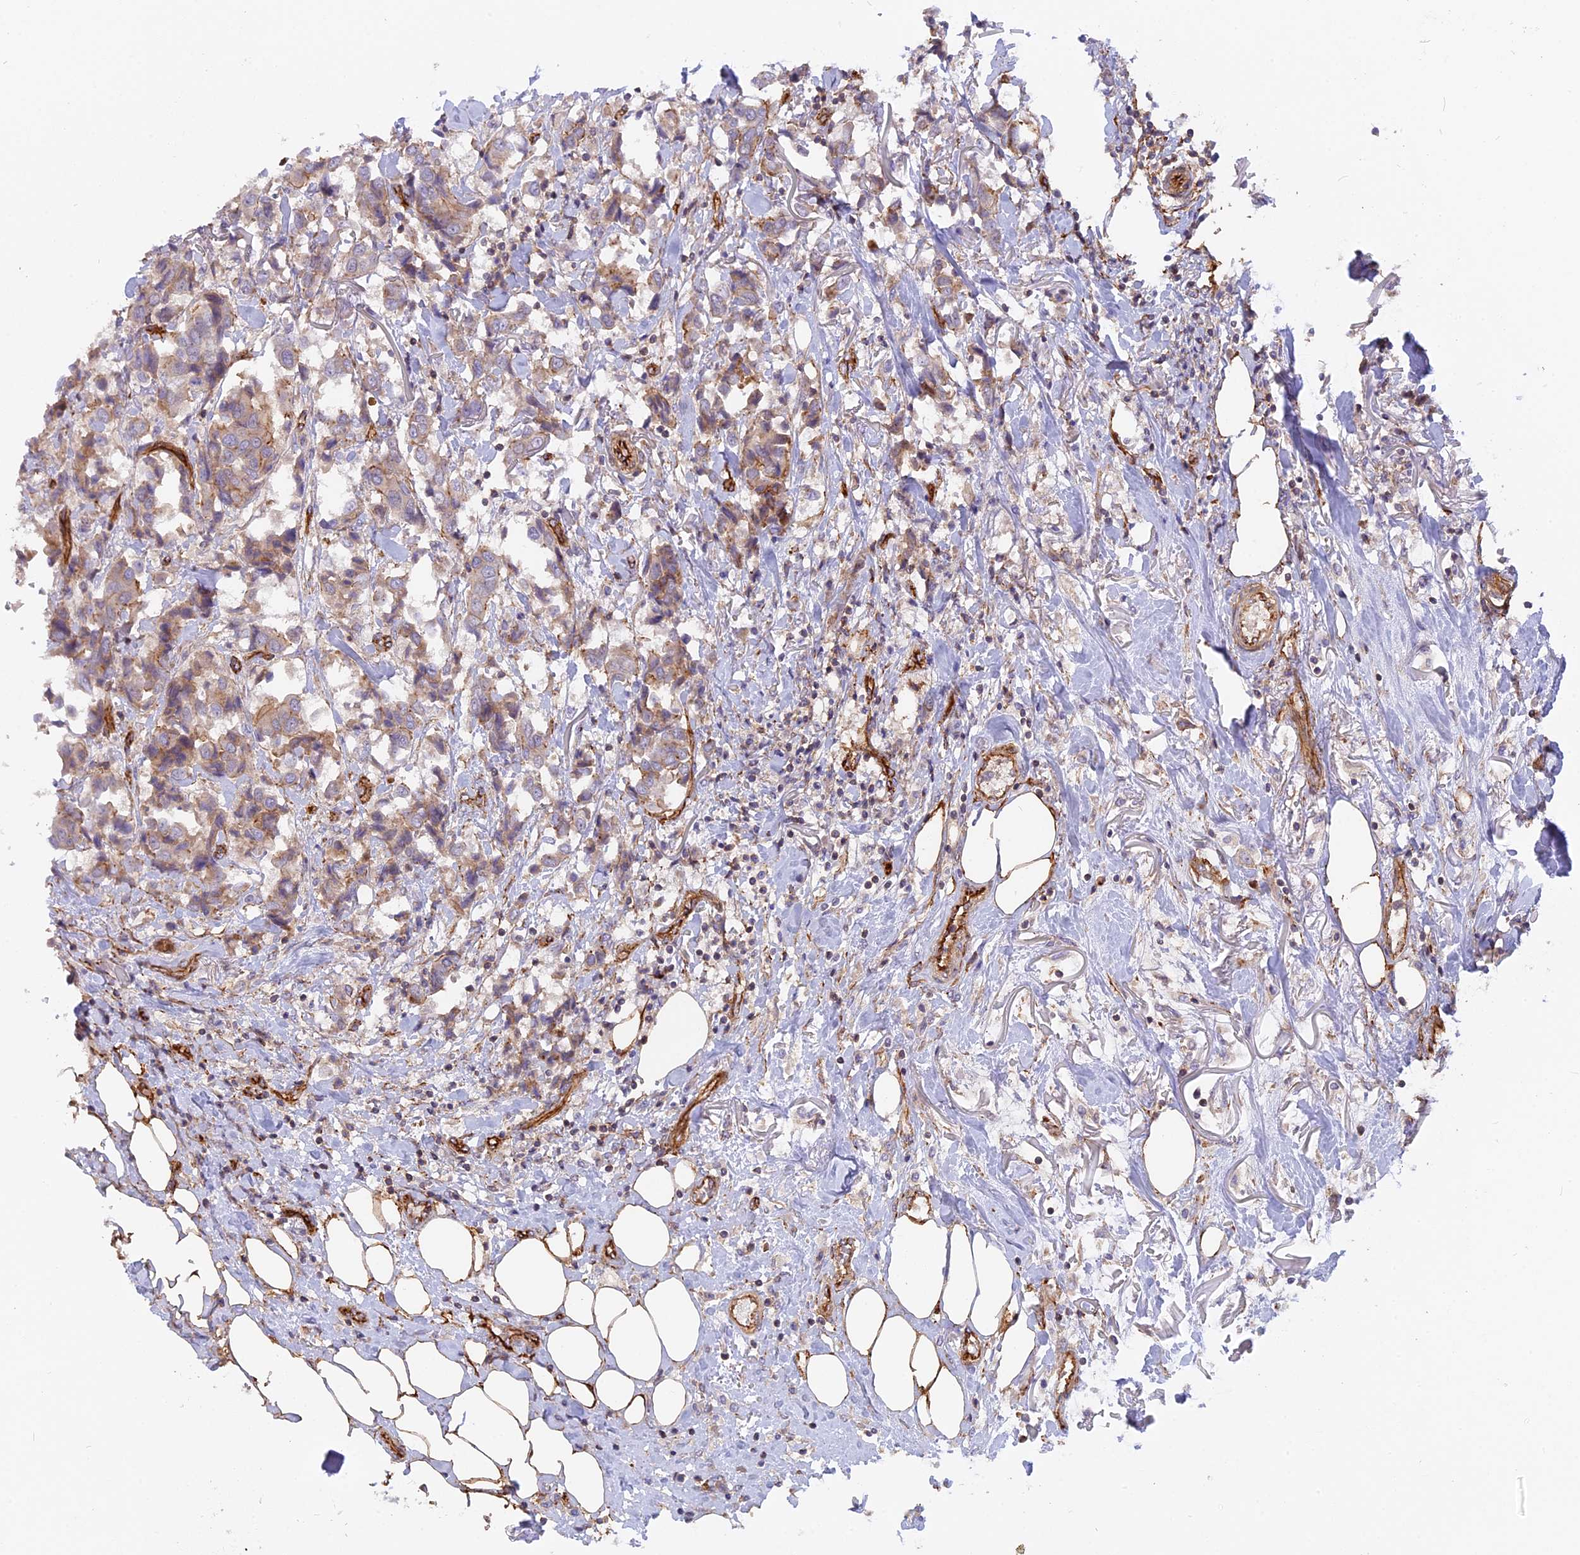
{"staining": {"intensity": "moderate", "quantity": "25%-75%", "location": "cytoplasmic/membranous"}, "tissue": "breast cancer", "cell_type": "Tumor cells", "image_type": "cancer", "snomed": [{"axis": "morphology", "description": "Duct carcinoma"}, {"axis": "topography", "description": "Breast"}], "caption": "Infiltrating ductal carcinoma (breast) stained for a protein (brown) displays moderate cytoplasmic/membranous positive expression in approximately 25%-75% of tumor cells.", "gene": "CNBD2", "patient": {"sex": "female", "age": 80}}